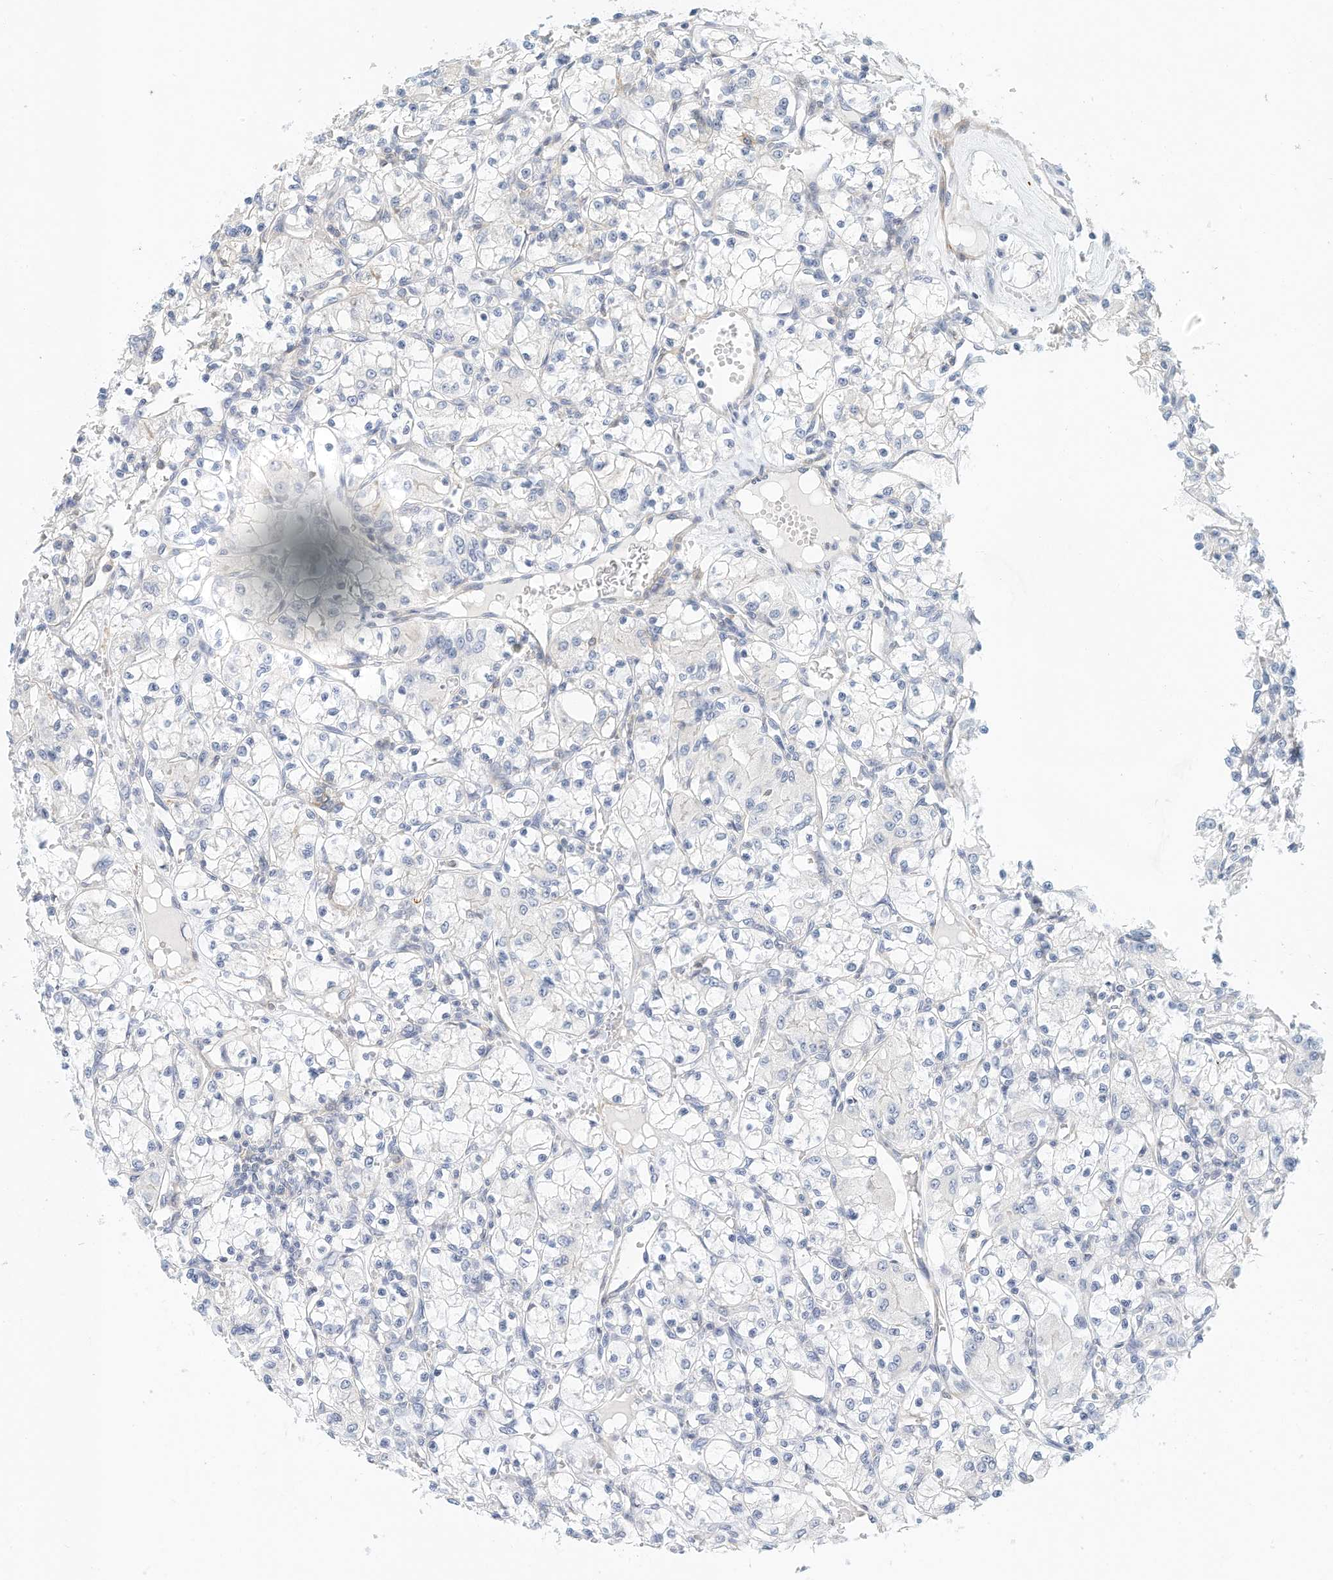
{"staining": {"intensity": "negative", "quantity": "none", "location": "none"}, "tissue": "renal cancer", "cell_type": "Tumor cells", "image_type": "cancer", "snomed": [{"axis": "morphology", "description": "Adenocarcinoma, NOS"}, {"axis": "topography", "description": "Kidney"}], "caption": "Renal adenocarcinoma was stained to show a protein in brown. There is no significant expression in tumor cells.", "gene": "MICAL1", "patient": {"sex": "female", "age": 59}}